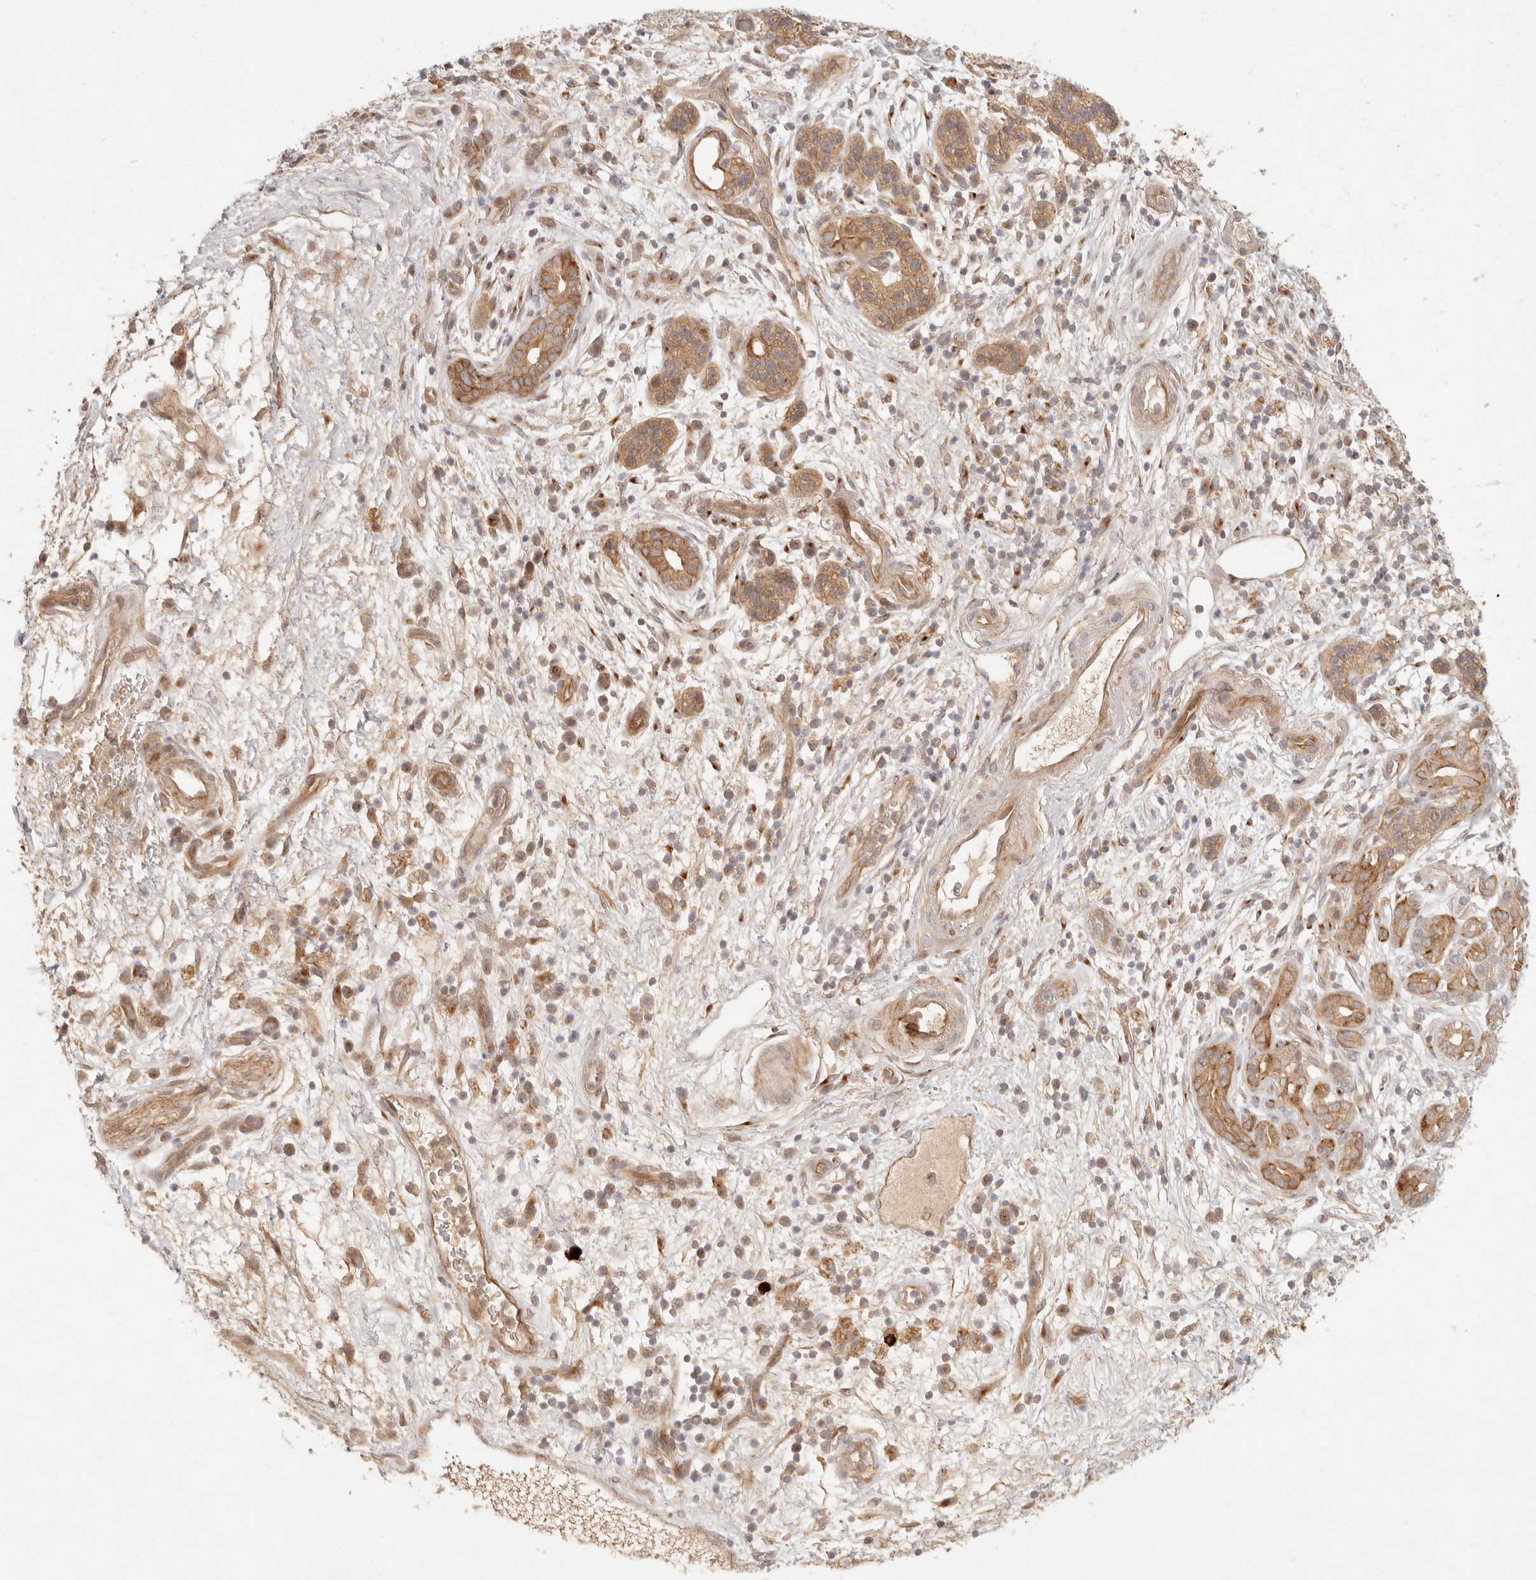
{"staining": {"intensity": "moderate", "quantity": ">75%", "location": "cytoplasmic/membranous"}, "tissue": "pancreatic cancer", "cell_type": "Tumor cells", "image_type": "cancer", "snomed": [{"axis": "morphology", "description": "Adenocarcinoma, NOS"}, {"axis": "topography", "description": "Pancreas"}], "caption": "Protein staining of pancreatic cancer tissue shows moderate cytoplasmic/membranous expression in approximately >75% of tumor cells. Immunohistochemistry (ihc) stains the protein in brown and the nuclei are stained blue.", "gene": "PPP1R3B", "patient": {"sex": "male", "age": 78}}